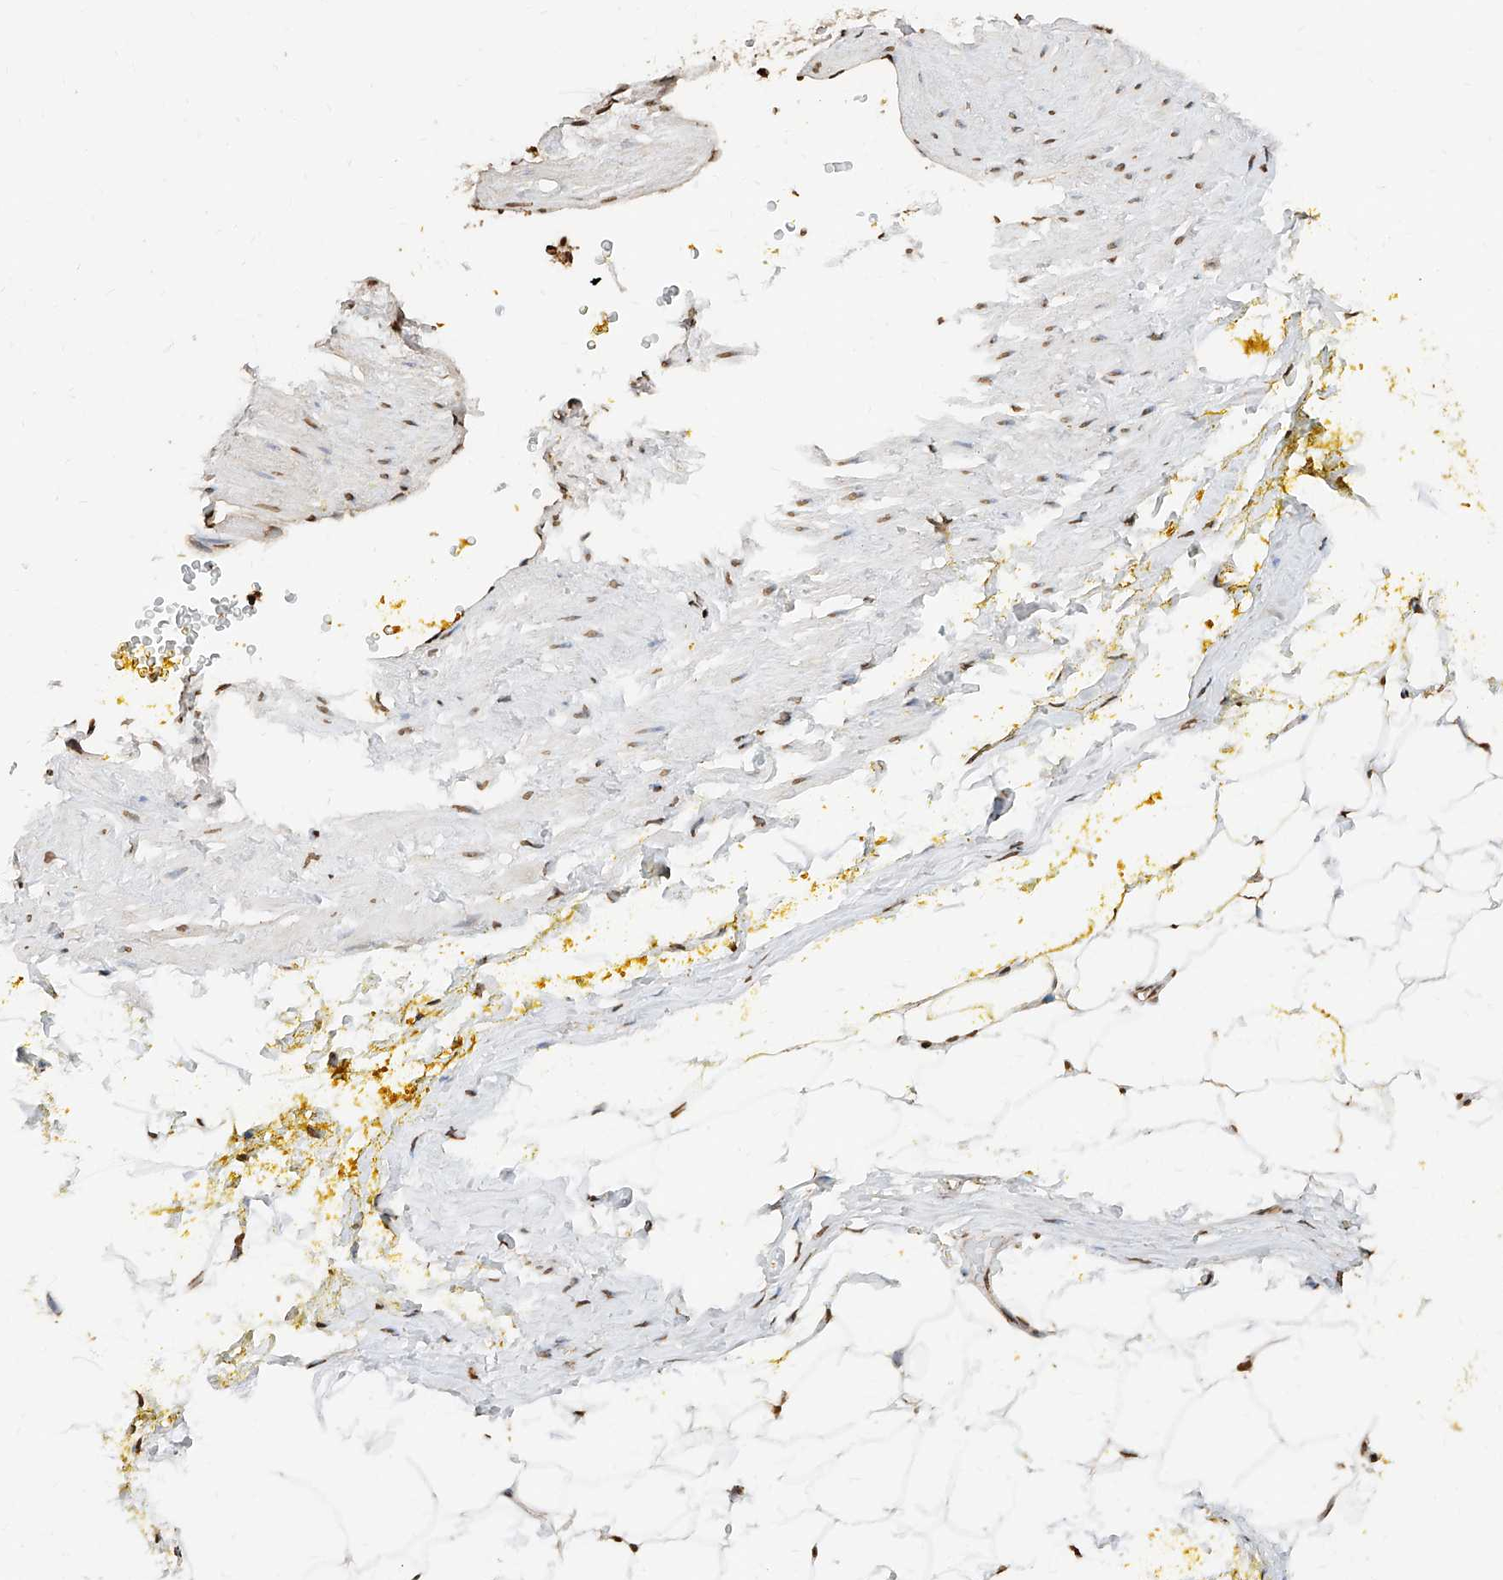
{"staining": {"intensity": "strong", "quantity": ">75%", "location": "nuclear"}, "tissue": "adipose tissue", "cell_type": "Adipocytes", "image_type": "normal", "snomed": [{"axis": "morphology", "description": "Normal tissue, NOS"}, {"axis": "morphology", "description": "Adenocarcinoma, Low grade"}, {"axis": "topography", "description": "Prostate"}, {"axis": "topography", "description": "Peripheral nerve tissue"}], "caption": "Unremarkable adipose tissue displays strong nuclear positivity in about >75% of adipocytes, visualized by immunohistochemistry. (DAB (3,3'-diaminobenzidine) = brown stain, brightfield microscopy at high magnification).", "gene": "RP9", "patient": {"sex": "male", "age": 63}}